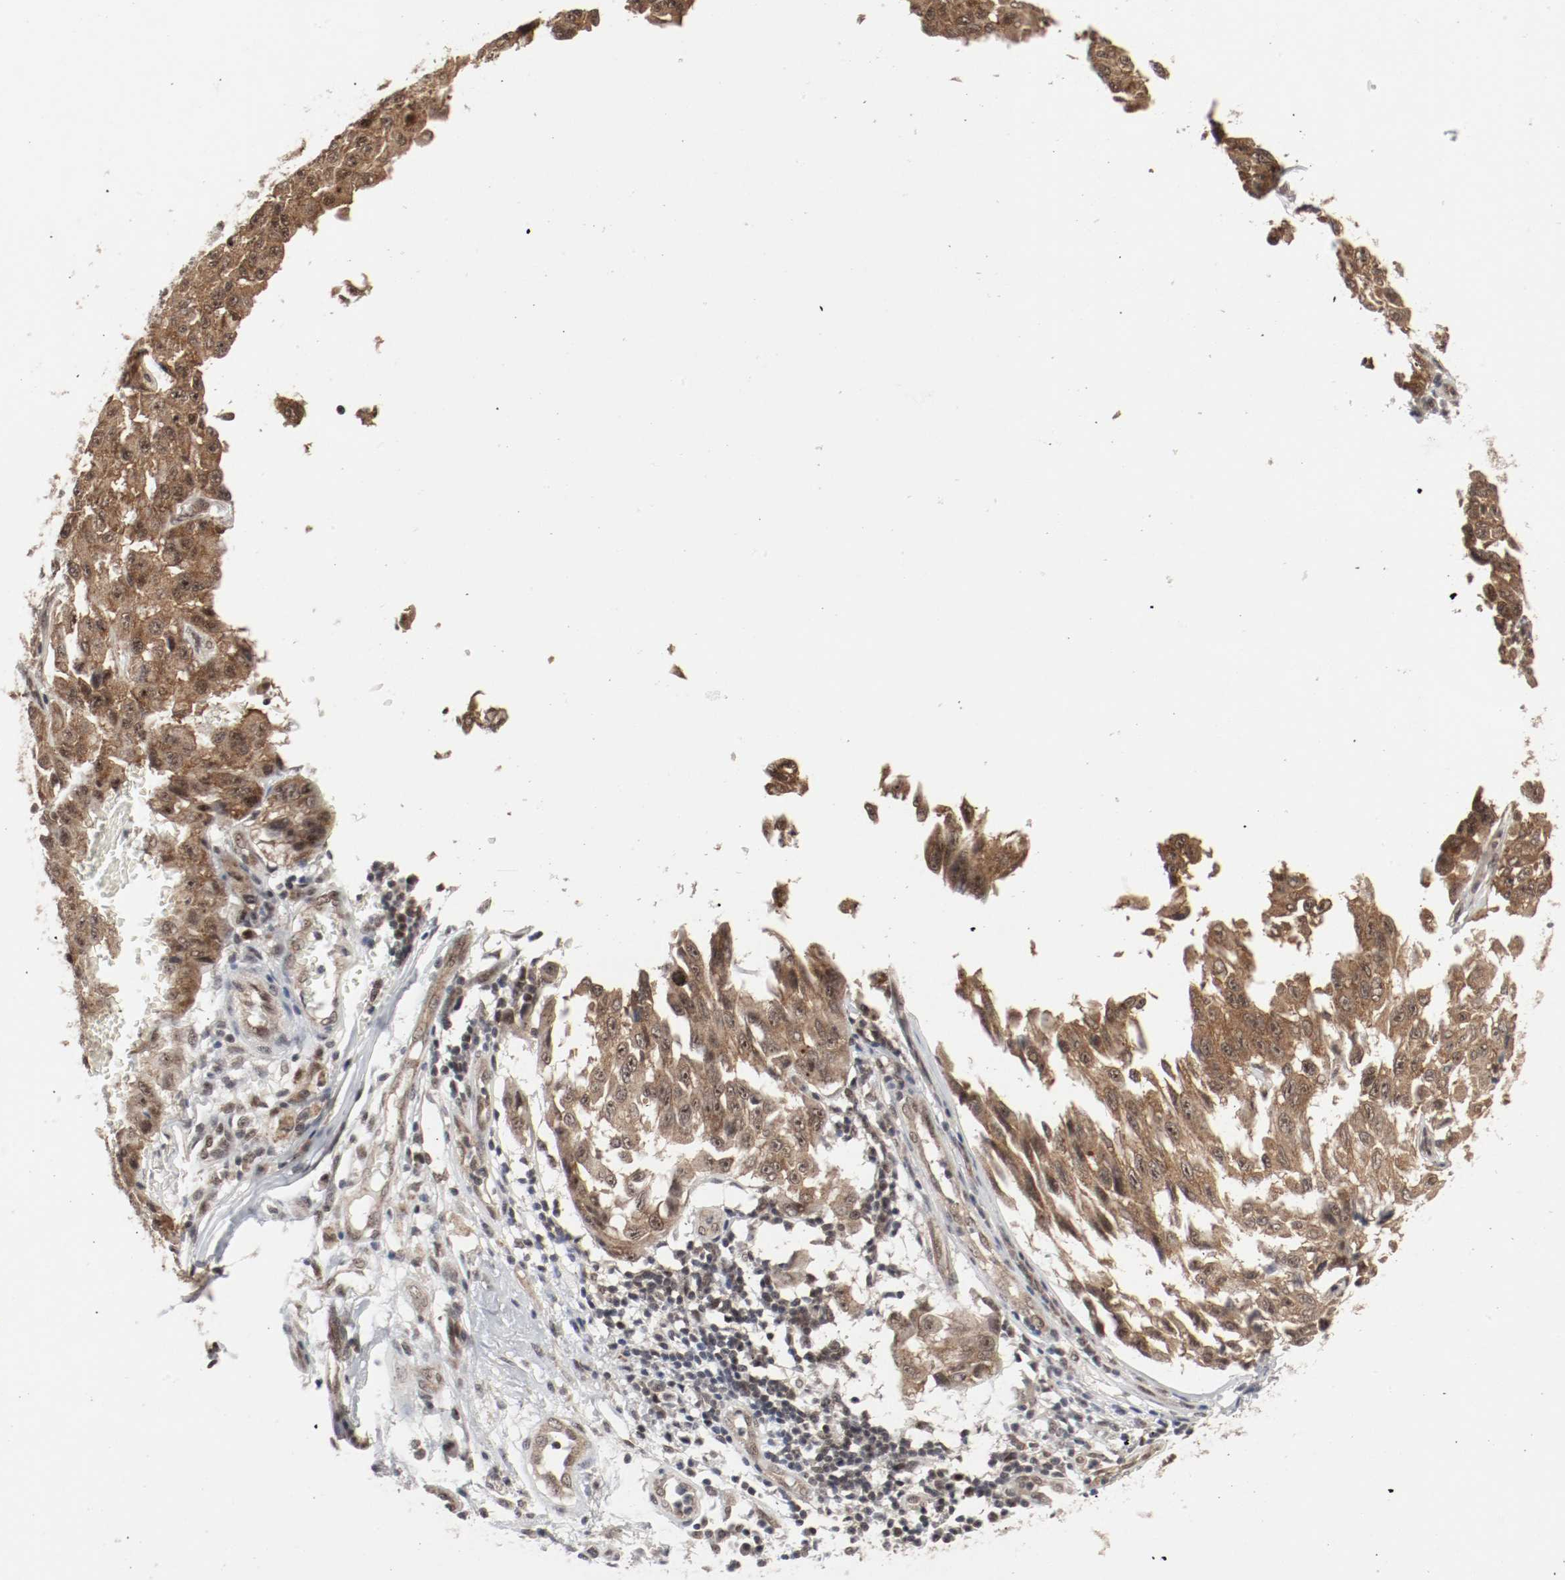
{"staining": {"intensity": "moderate", "quantity": ">75%", "location": "cytoplasmic/membranous,nuclear"}, "tissue": "melanoma", "cell_type": "Tumor cells", "image_type": "cancer", "snomed": [{"axis": "morphology", "description": "Malignant melanoma, NOS"}, {"axis": "topography", "description": "Skin"}], "caption": "Immunohistochemistry (IHC) of human malignant melanoma displays medium levels of moderate cytoplasmic/membranous and nuclear positivity in approximately >75% of tumor cells.", "gene": "CSNK2B", "patient": {"sex": "male", "age": 30}}